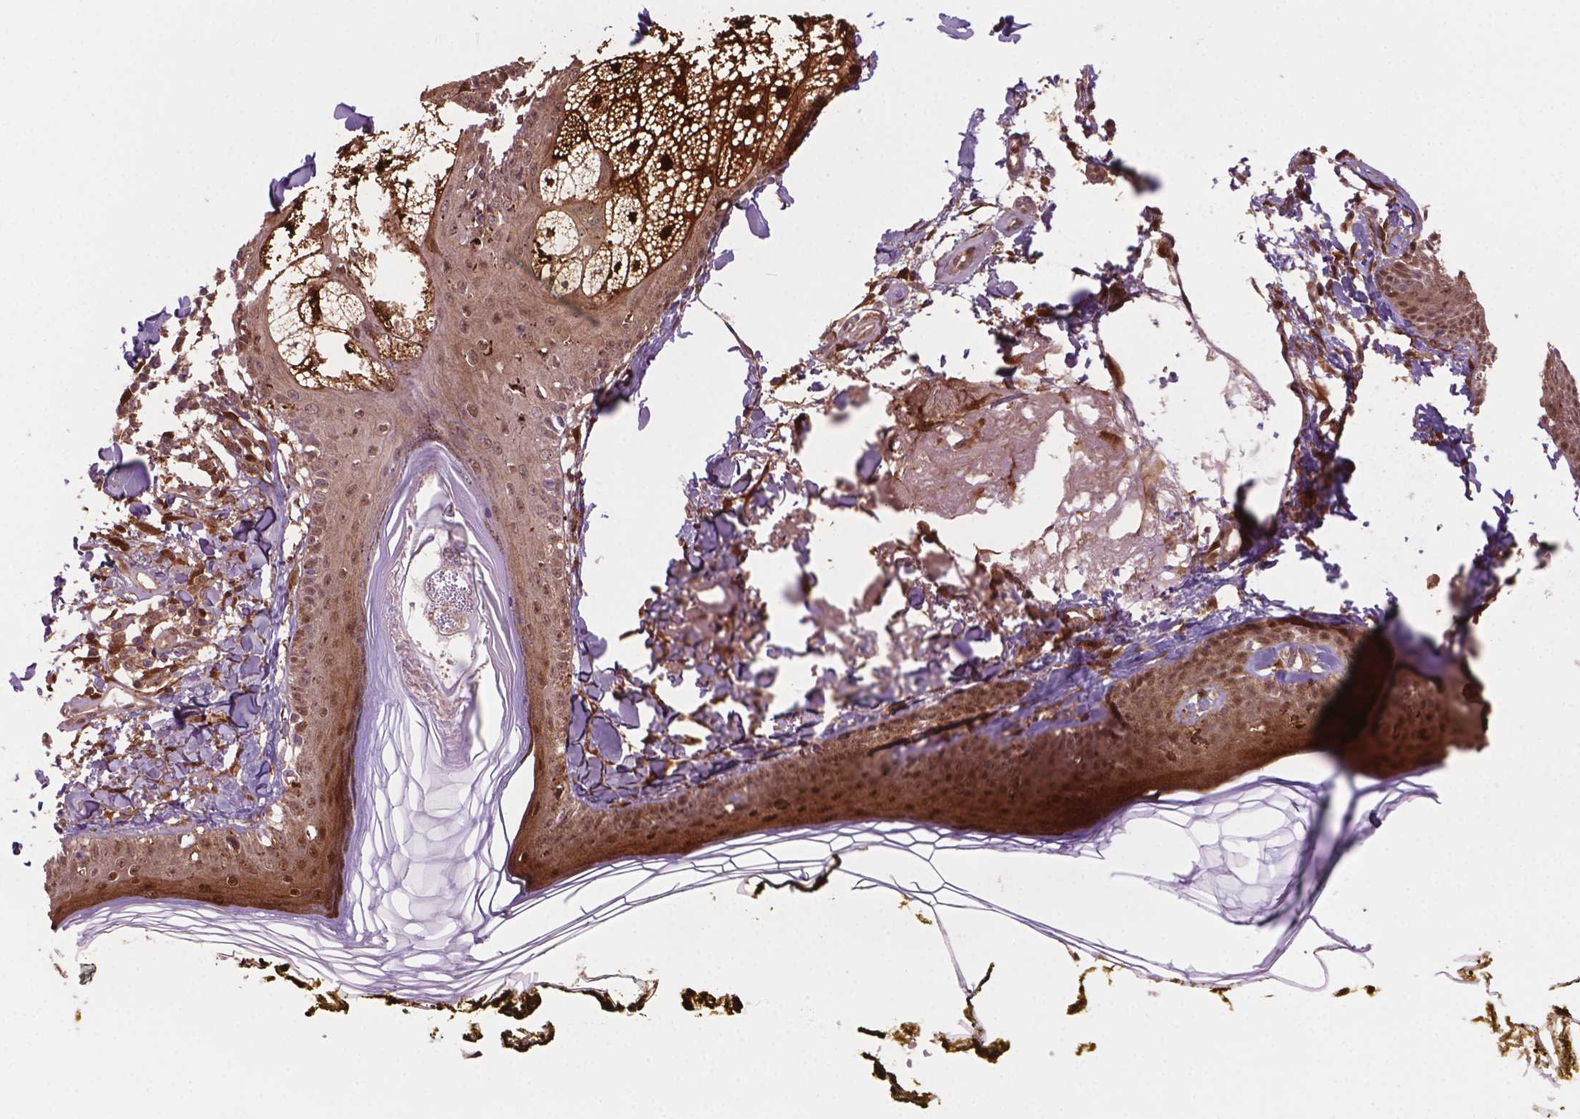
{"staining": {"intensity": "moderate", "quantity": ">75%", "location": "cytoplasmic/membranous,nuclear"}, "tissue": "skin", "cell_type": "Fibroblasts", "image_type": "normal", "snomed": [{"axis": "morphology", "description": "Normal tissue, NOS"}, {"axis": "topography", "description": "Skin"}], "caption": "Immunohistochemical staining of normal skin displays >75% levels of moderate cytoplasmic/membranous,nuclear protein expression in about >75% of fibroblasts.", "gene": "PLIN3", "patient": {"sex": "male", "age": 76}}